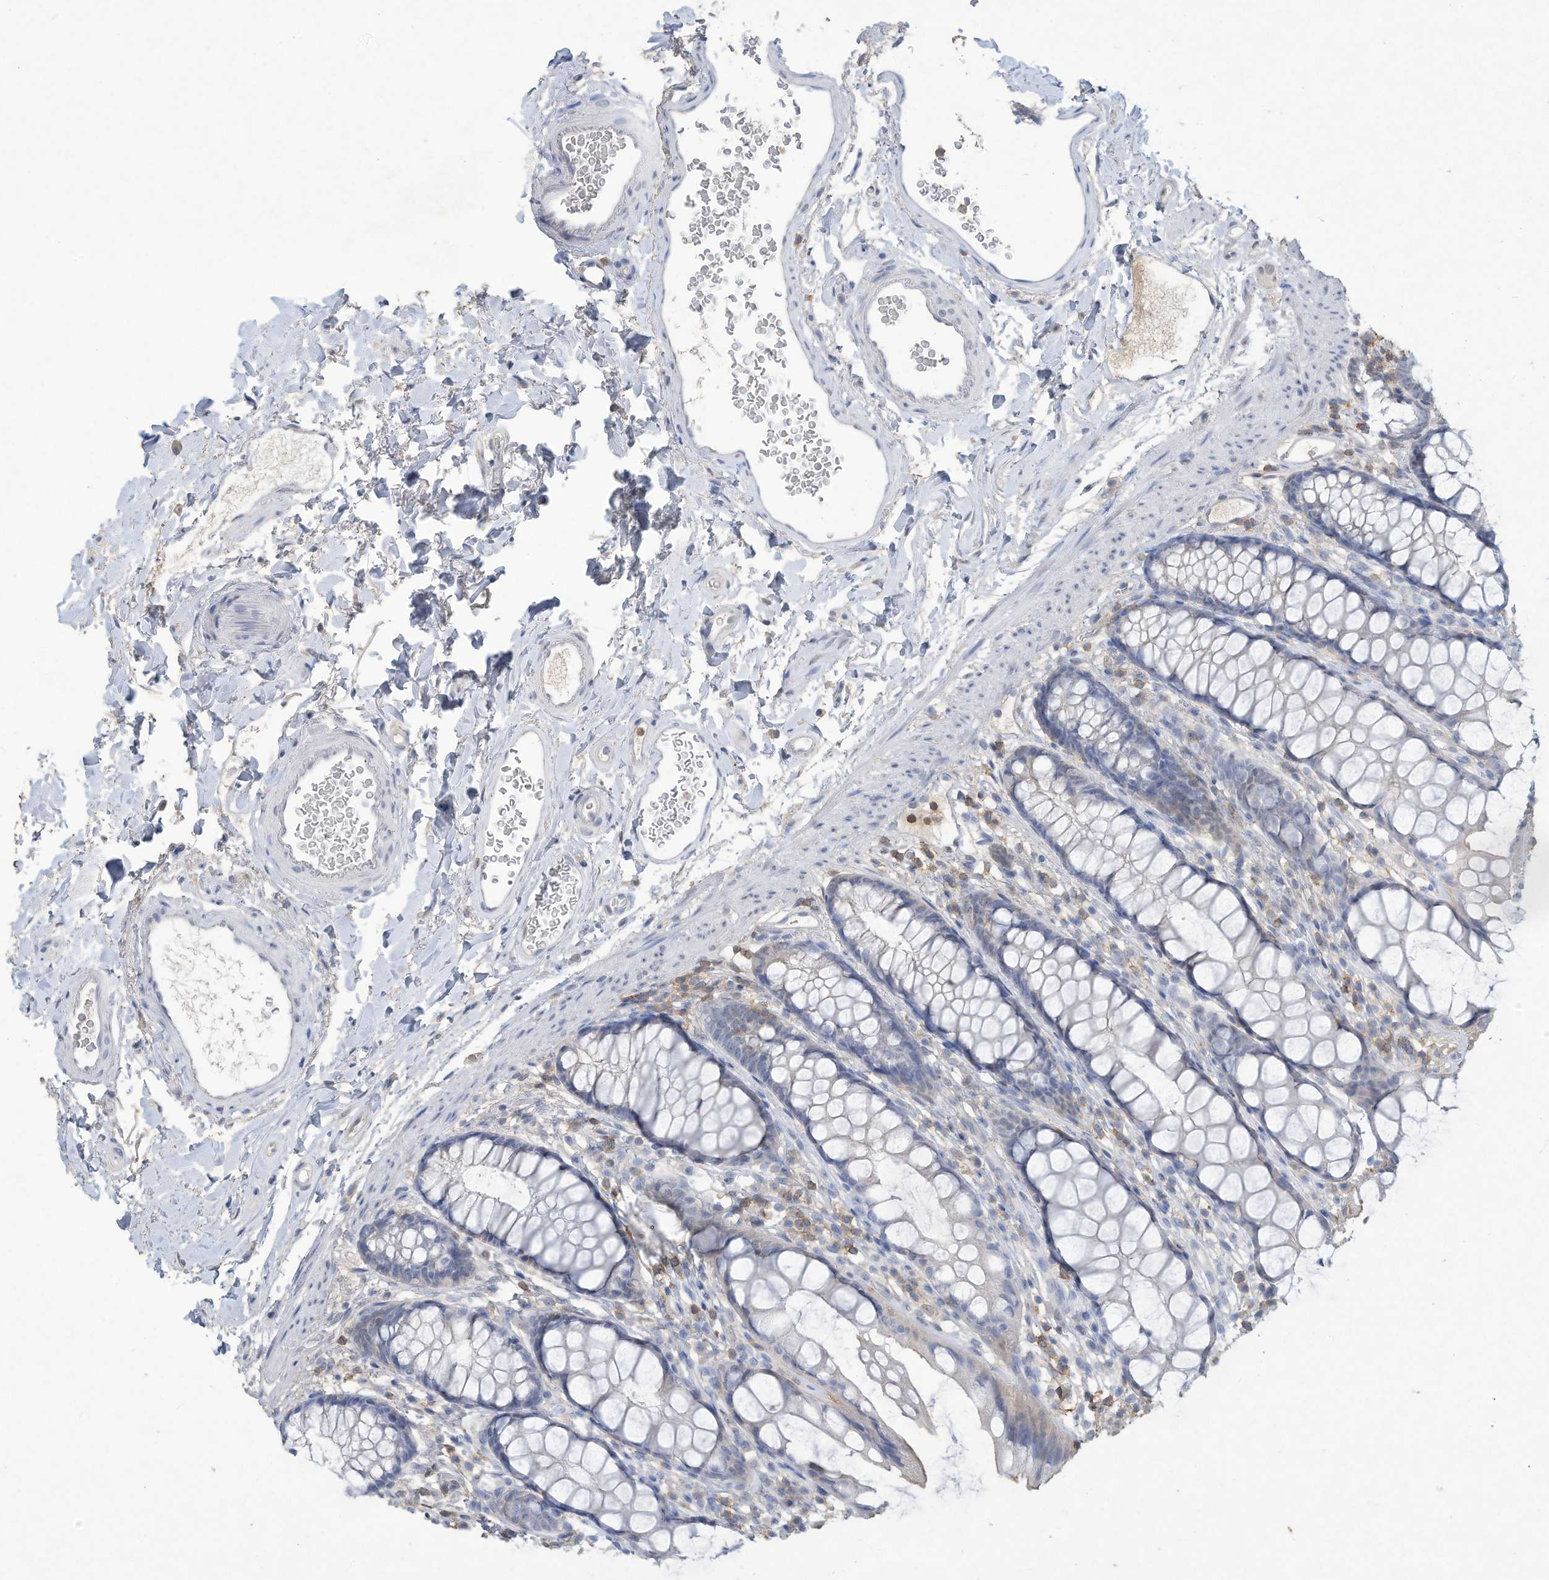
{"staining": {"intensity": "negative", "quantity": "none", "location": "none"}, "tissue": "rectum", "cell_type": "Glandular cells", "image_type": "normal", "snomed": [{"axis": "morphology", "description": "Normal tissue, NOS"}, {"axis": "topography", "description": "Rectum"}], "caption": "Micrograph shows no protein expression in glandular cells of normal rectum. The staining is performed using DAB brown chromogen with nuclei counter-stained in using hematoxylin.", "gene": "HAS3", "patient": {"sex": "female", "age": 65}}